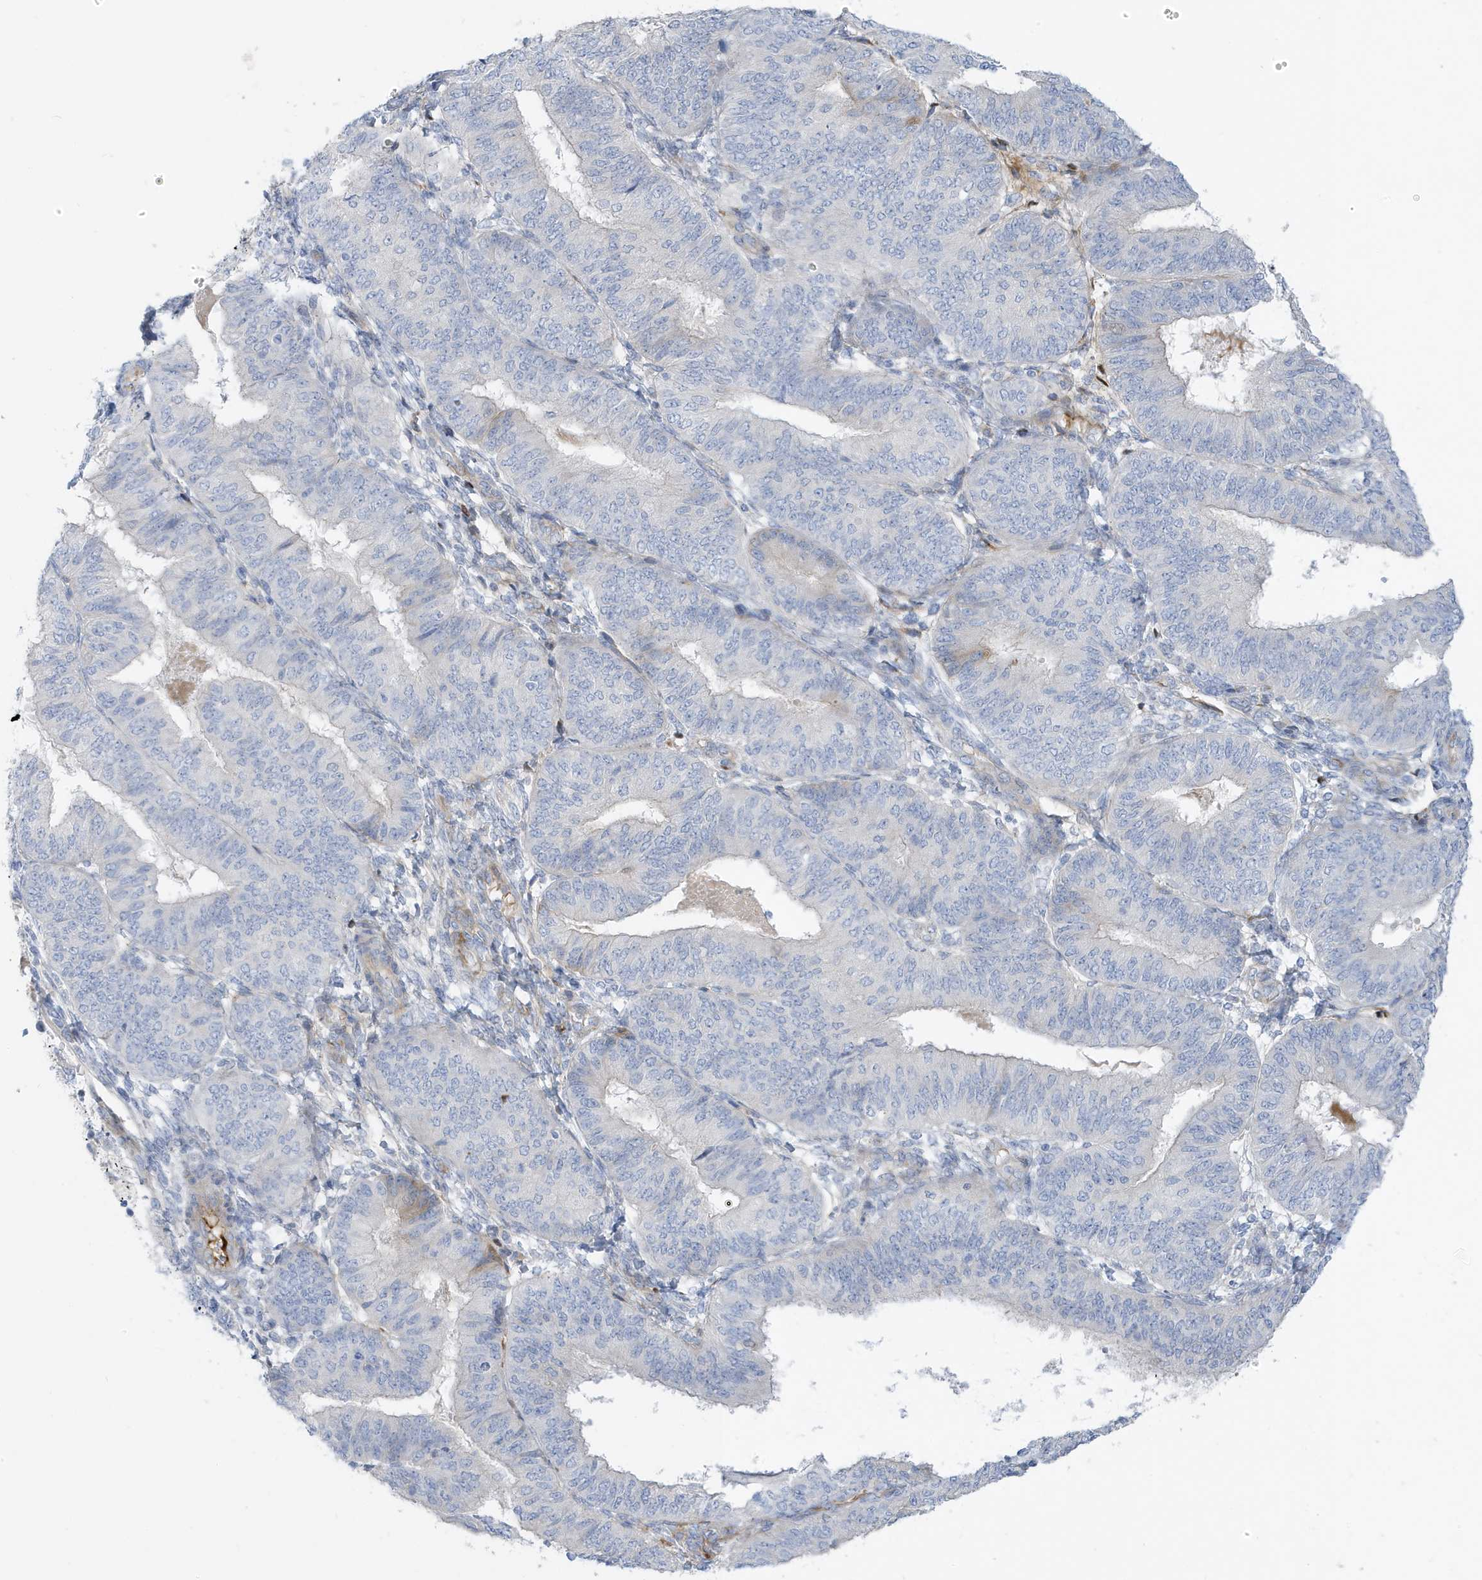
{"staining": {"intensity": "negative", "quantity": "none", "location": "none"}, "tissue": "endometrial cancer", "cell_type": "Tumor cells", "image_type": "cancer", "snomed": [{"axis": "morphology", "description": "Adenocarcinoma, NOS"}, {"axis": "topography", "description": "Endometrium"}], "caption": "A high-resolution photomicrograph shows IHC staining of adenocarcinoma (endometrial), which demonstrates no significant expression in tumor cells.", "gene": "ATP13A5", "patient": {"sex": "female", "age": 58}}